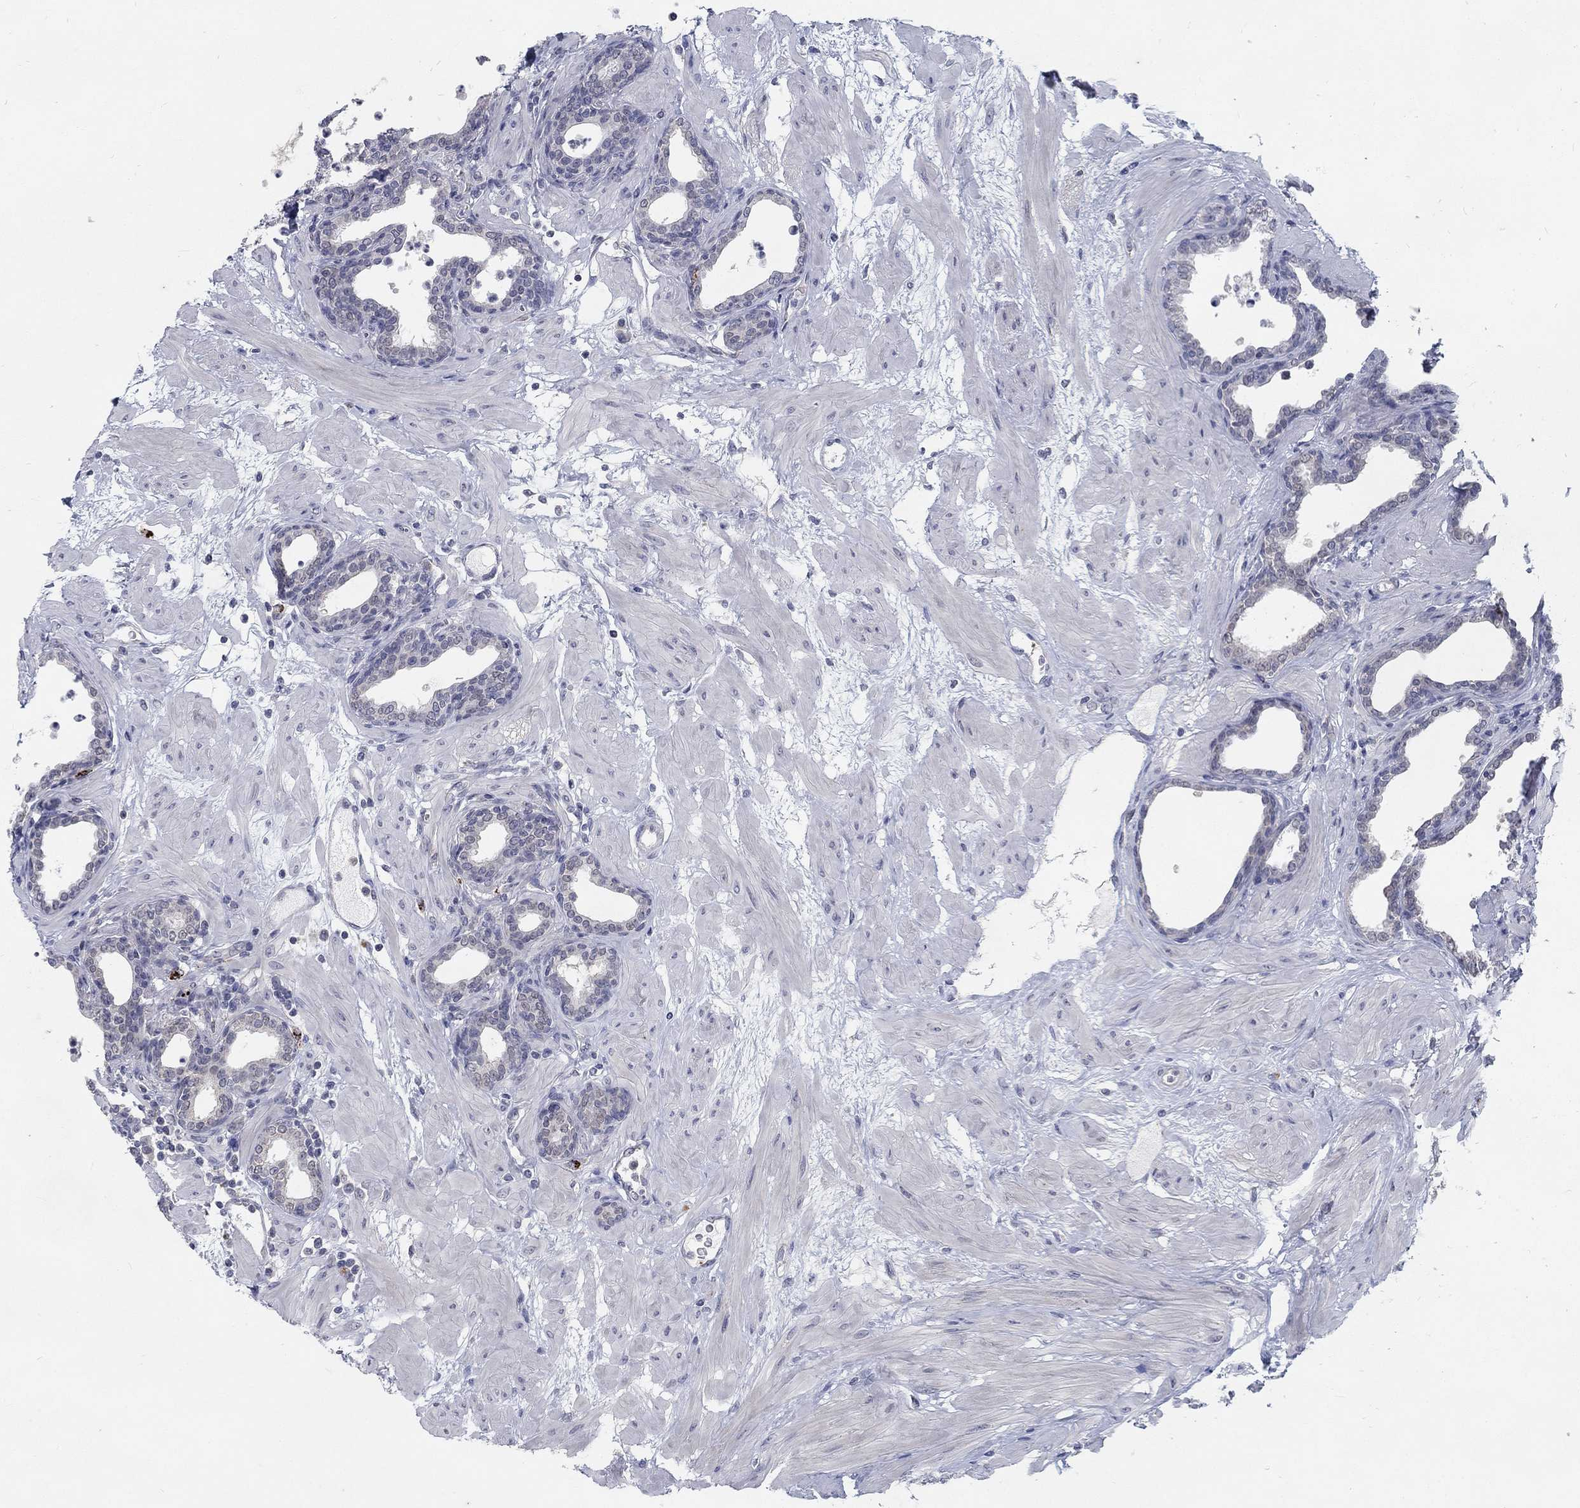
{"staining": {"intensity": "weak", "quantity": "<25%", "location": "nuclear"}, "tissue": "prostate", "cell_type": "Glandular cells", "image_type": "normal", "snomed": [{"axis": "morphology", "description": "Normal tissue, NOS"}, {"axis": "topography", "description": "Prostate"}], "caption": "Immunohistochemistry (IHC) micrograph of unremarkable prostate: human prostate stained with DAB (3,3'-diaminobenzidine) reveals no significant protein staining in glandular cells.", "gene": "MTSS2", "patient": {"sex": "male", "age": 37}}